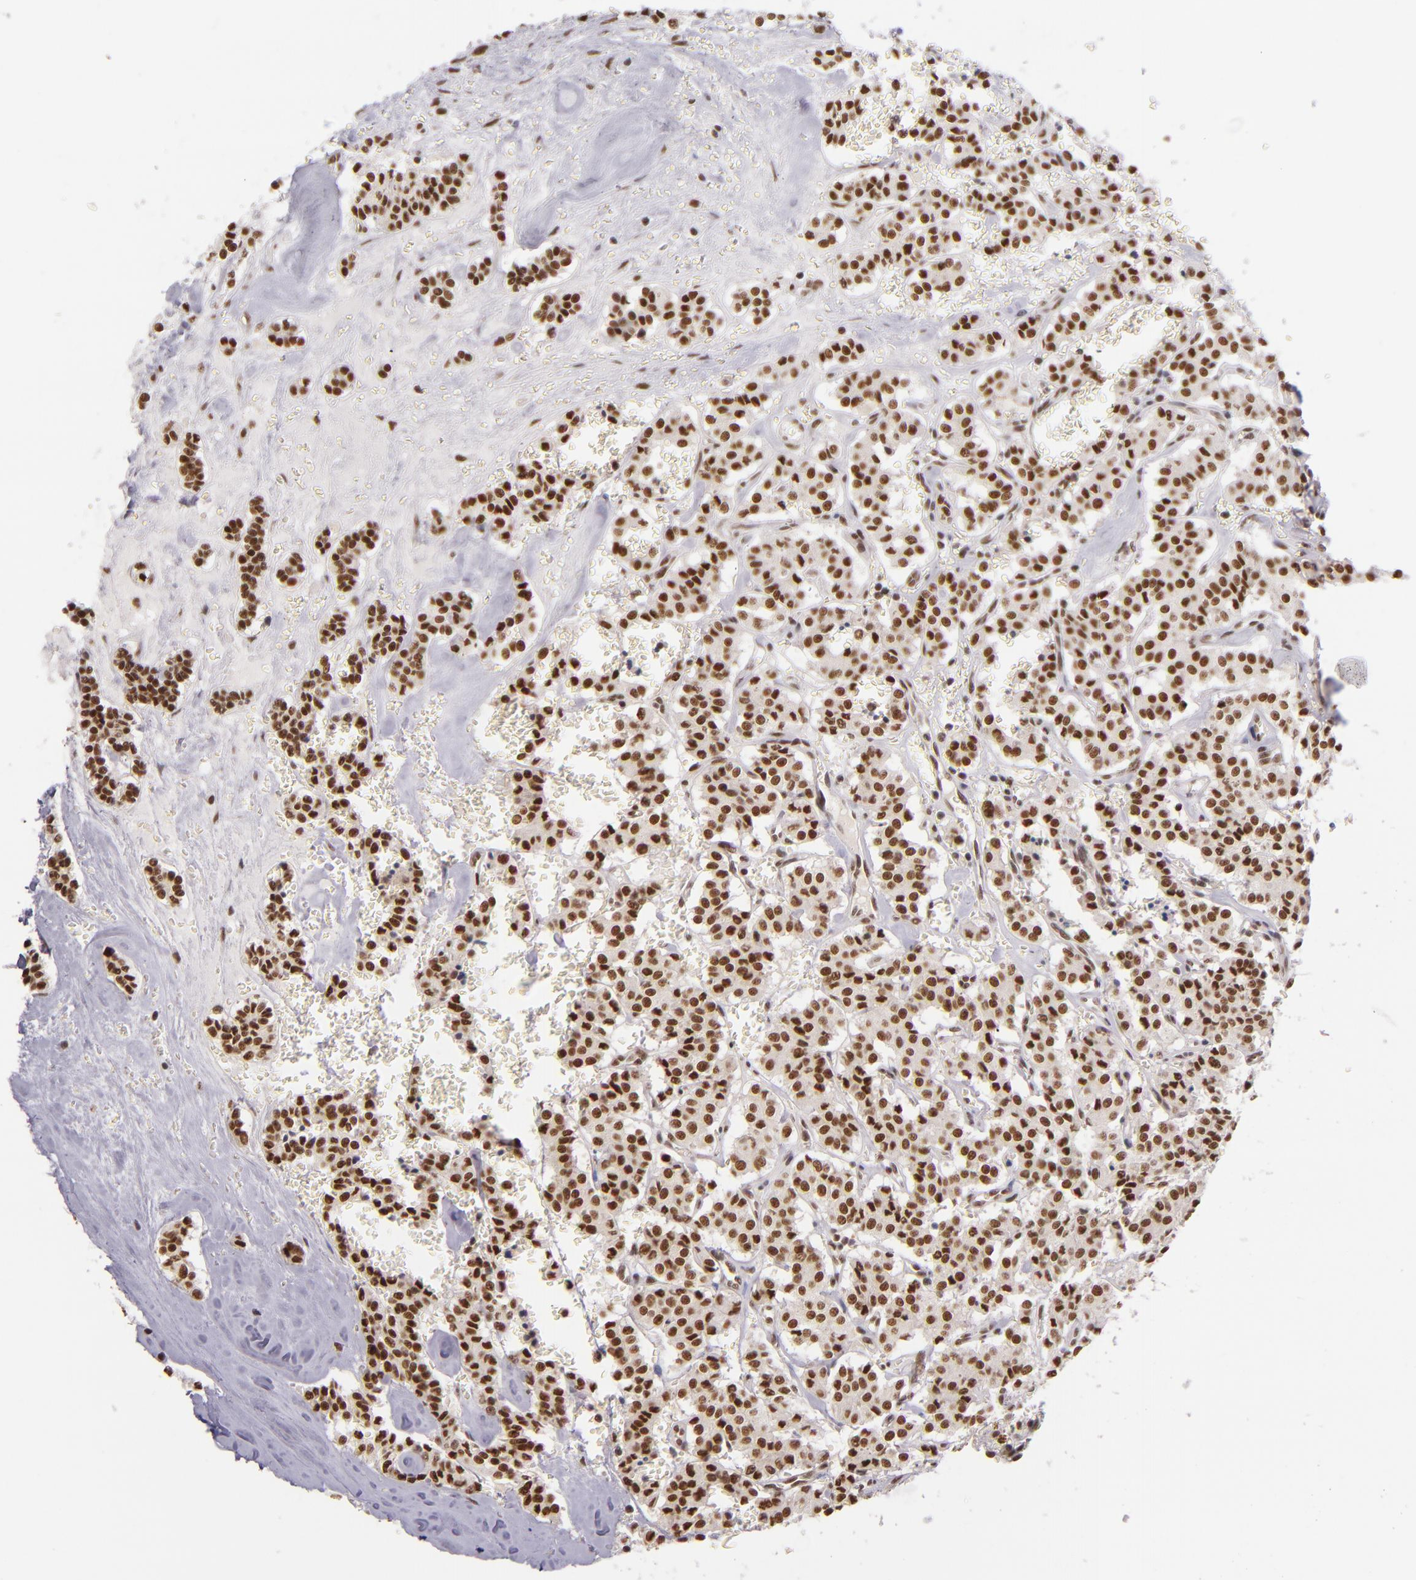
{"staining": {"intensity": "strong", "quantity": ">75%", "location": "nuclear"}, "tissue": "carcinoid", "cell_type": "Tumor cells", "image_type": "cancer", "snomed": [{"axis": "morphology", "description": "Carcinoid, malignant, NOS"}, {"axis": "topography", "description": "Bronchus"}], "caption": "Protein staining of carcinoid tissue demonstrates strong nuclear positivity in about >75% of tumor cells. Nuclei are stained in blue.", "gene": "ZNF148", "patient": {"sex": "male", "age": 55}}